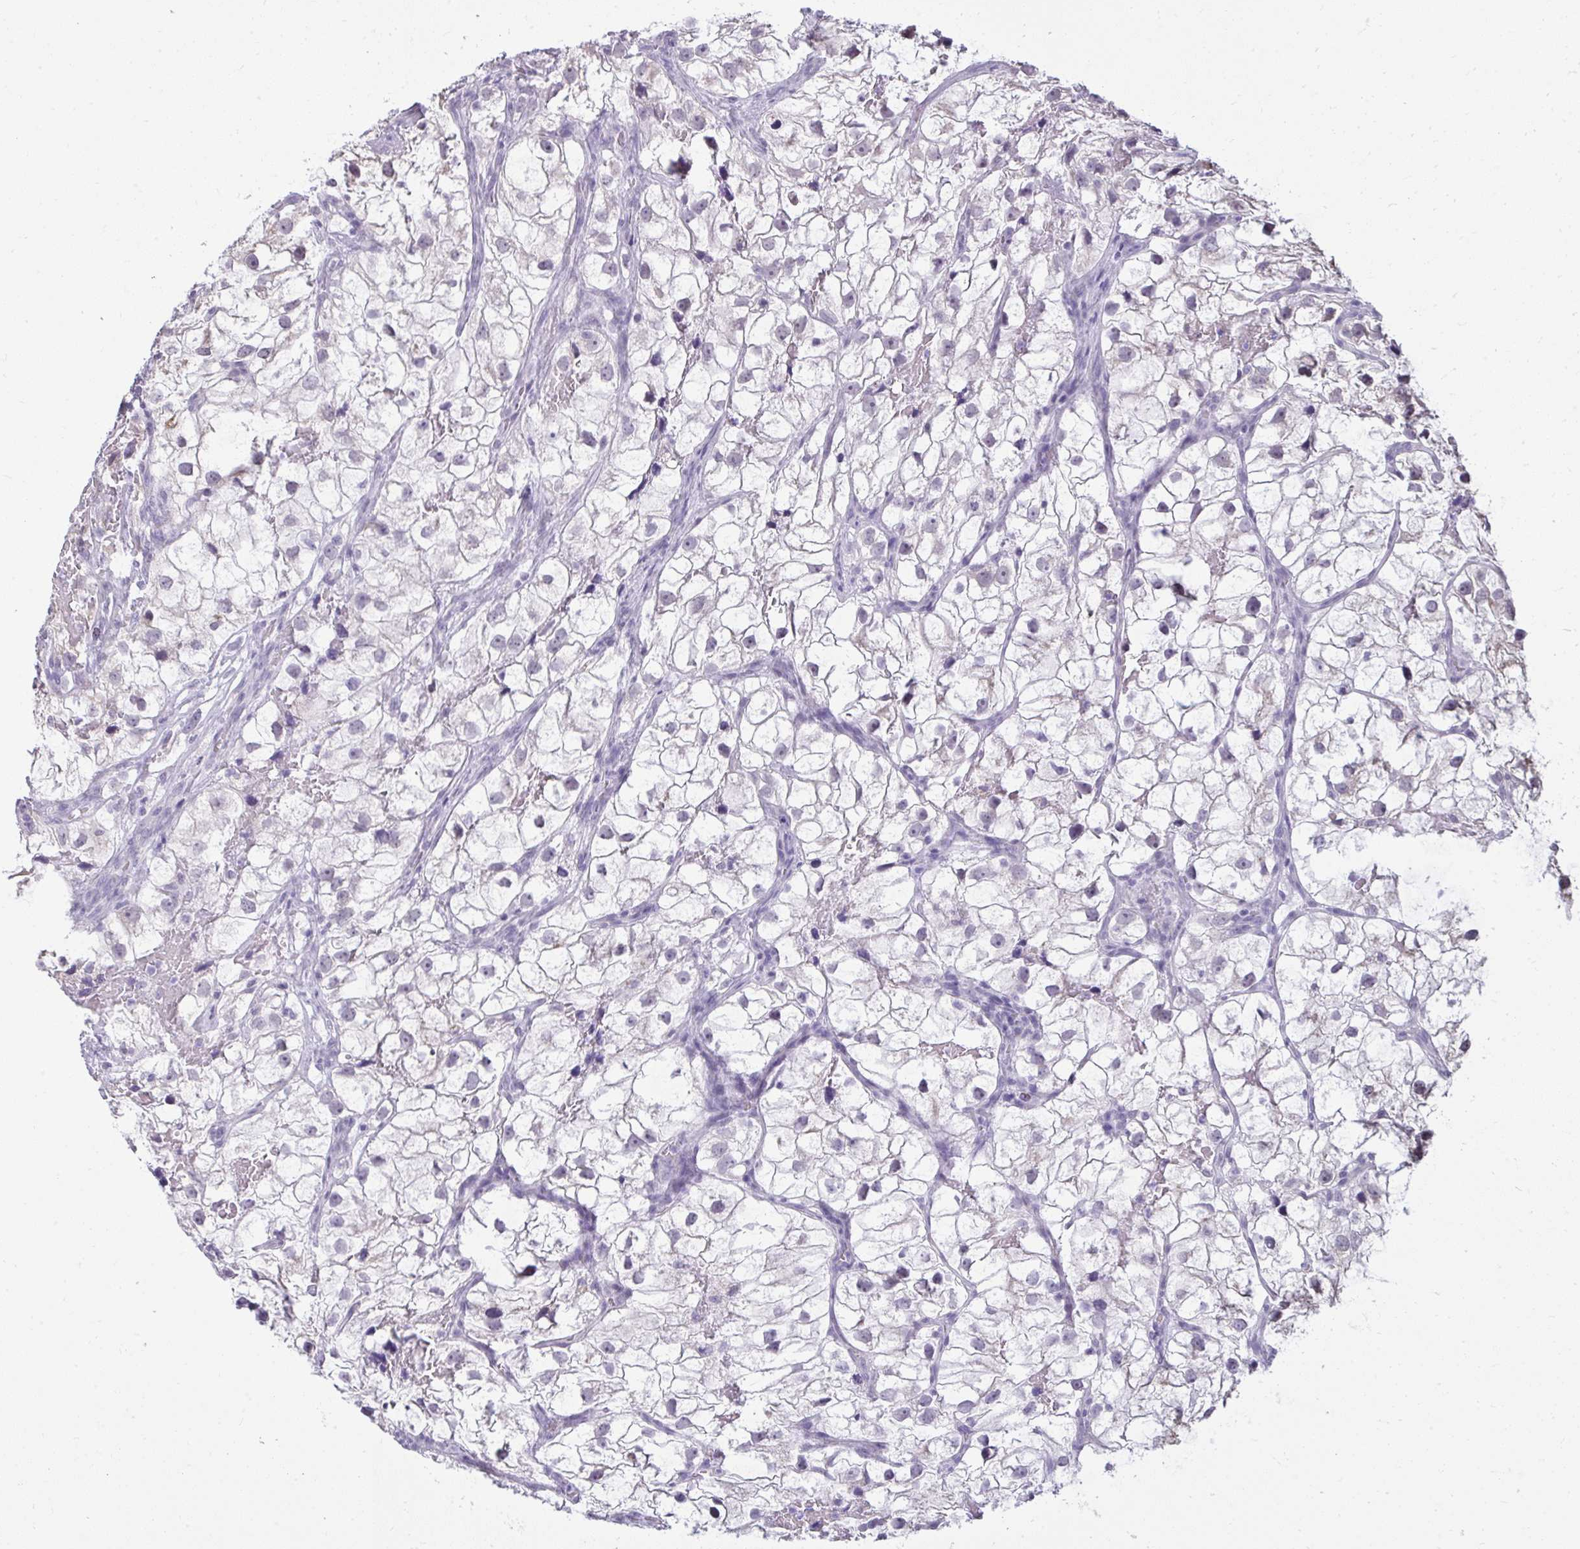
{"staining": {"intensity": "negative", "quantity": "none", "location": "none"}, "tissue": "renal cancer", "cell_type": "Tumor cells", "image_type": "cancer", "snomed": [{"axis": "morphology", "description": "Adenocarcinoma, NOS"}, {"axis": "topography", "description": "Kidney"}], "caption": "Immunohistochemistry (IHC) of renal cancer displays no expression in tumor cells. (DAB IHC visualized using brightfield microscopy, high magnification).", "gene": "NPPA", "patient": {"sex": "male", "age": 59}}